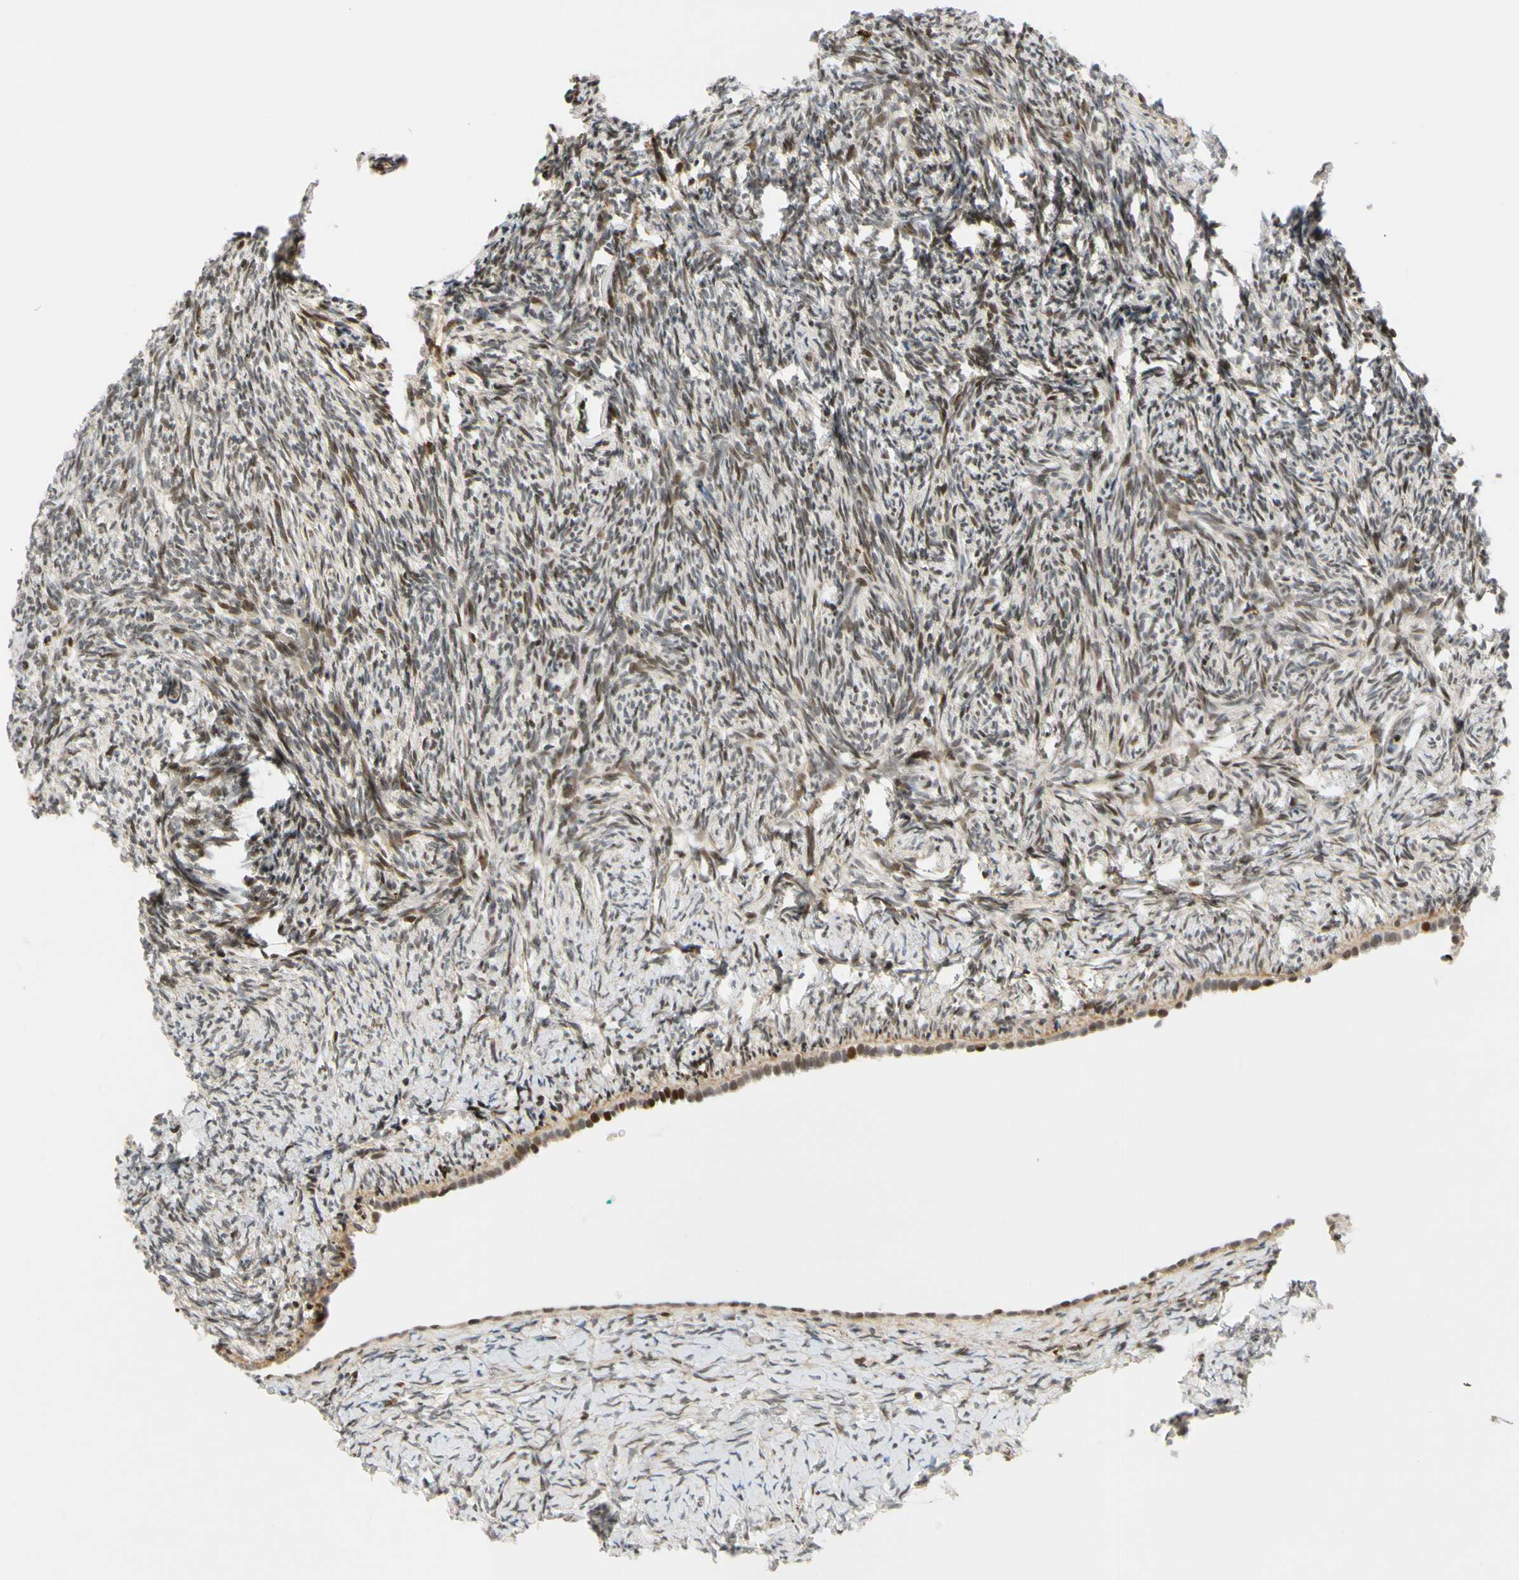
{"staining": {"intensity": "moderate", "quantity": "25%-75%", "location": "nuclear"}, "tissue": "ovary", "cell_type": "Ovarian stroma cells", "image_type": "normal", "snomed": [{"axis": "morphology", "description": "Normal tissue, NOS"}, {"axis": "topography", "description": "Ovary"}], "caption": "Brown immunohistochemical staining in normal ovary demonstrates moderate nuclear staining in about 25%-75% of ovarian stroma cells.", "gene": "CDK7", "patient": {"sex": "female", "age": 60}}